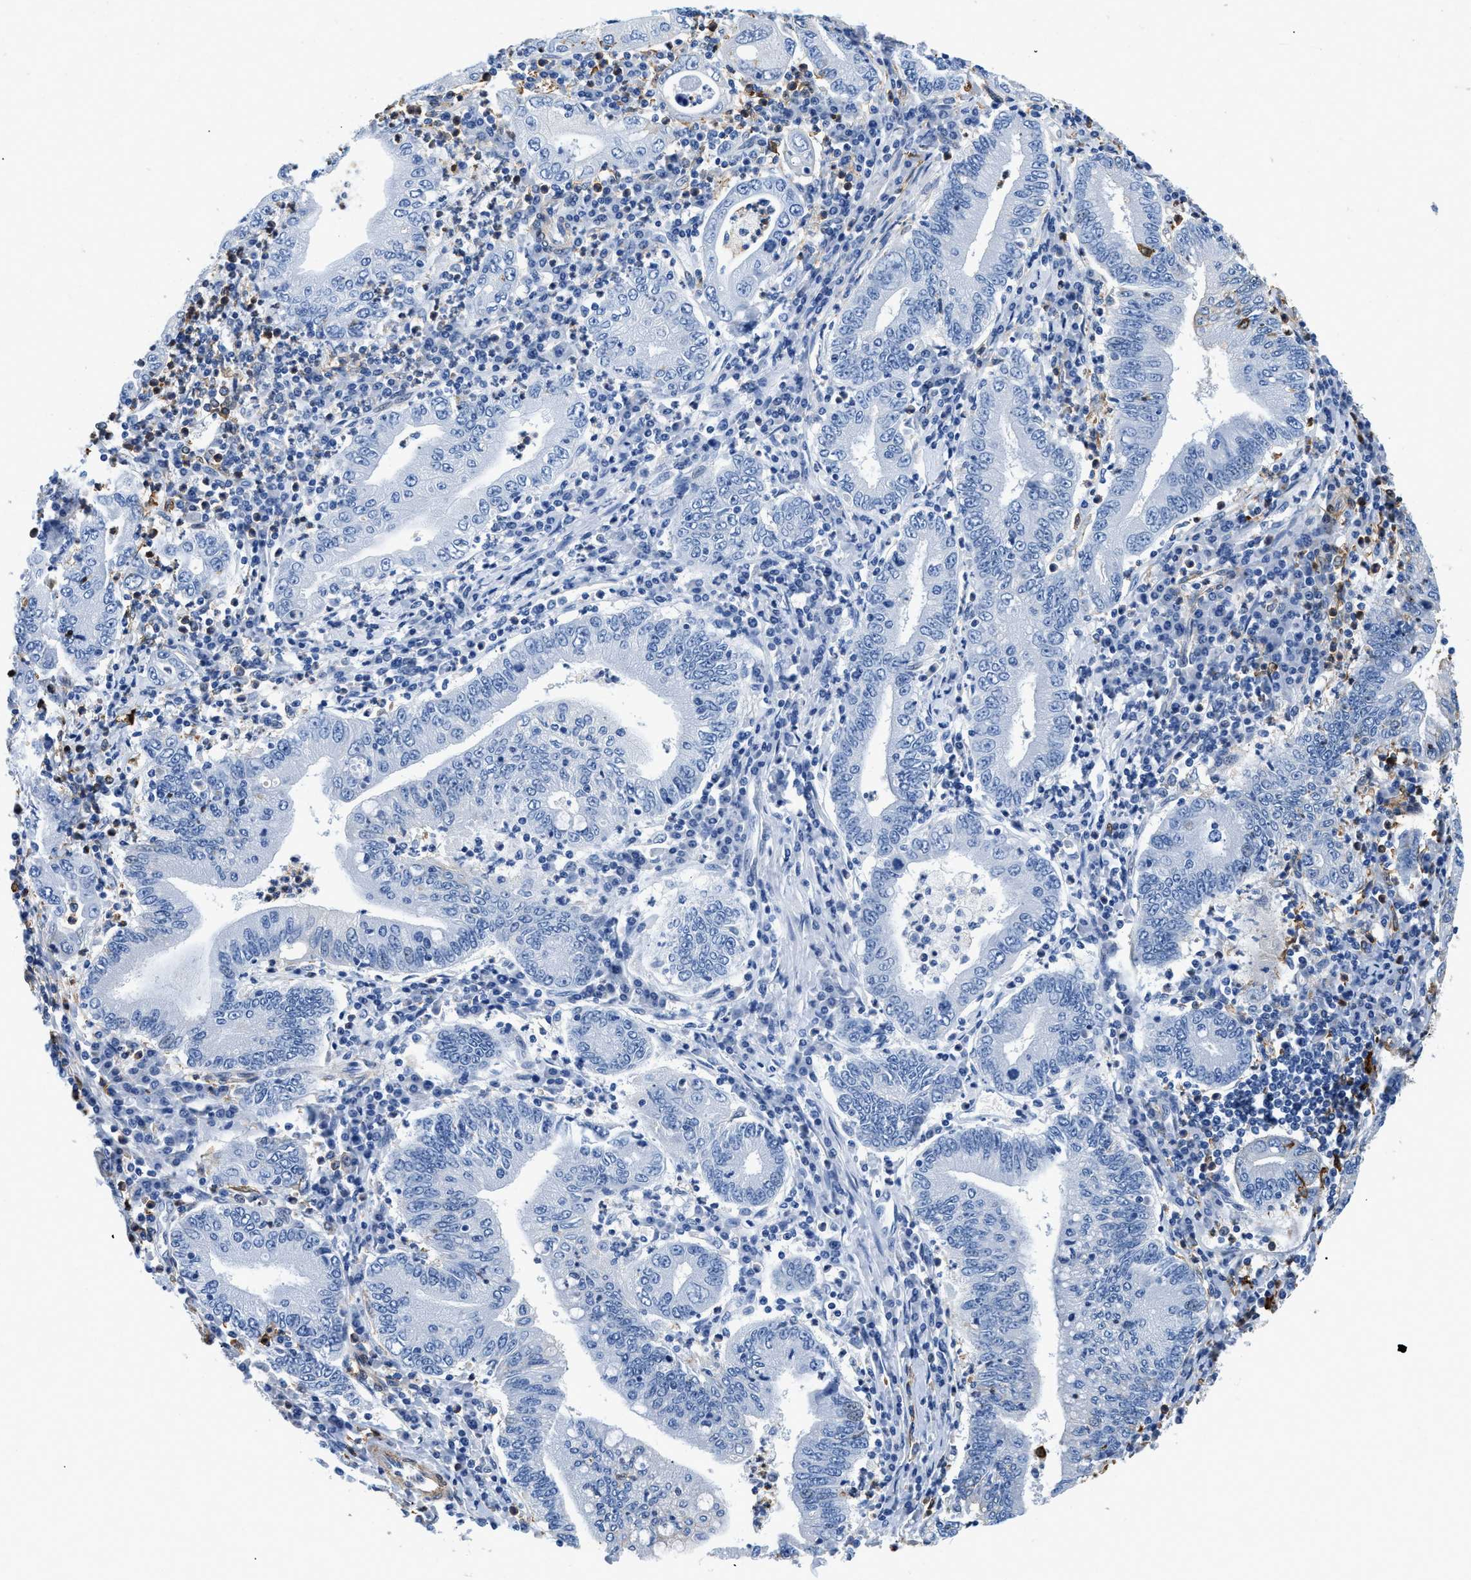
{"staining": {"intensity": "negative", "quantity": "none", "location": "none"}, "tissue": "stomach cancer", "cell_type": "Tumor cells", "image_type": "cancer", "snomed": [{"axis": "morphology", "description": "Normal tissue, NOS"}, {"axis": "morphology", "description": "Adenocarcinoma, NOS"}, {"axis": "topography", "description": "Esophagus"}, {"axis": "topography", "description": "Stomach, upper"}, {"axis": "topography", "description": "Peripheral nerve tissue"}], "caption": "Tumor cells are negative for brown protein staining in stomach adenocarcinoma.", "gene": "GSN", "patient": {"sex": "male", "age": 62}}